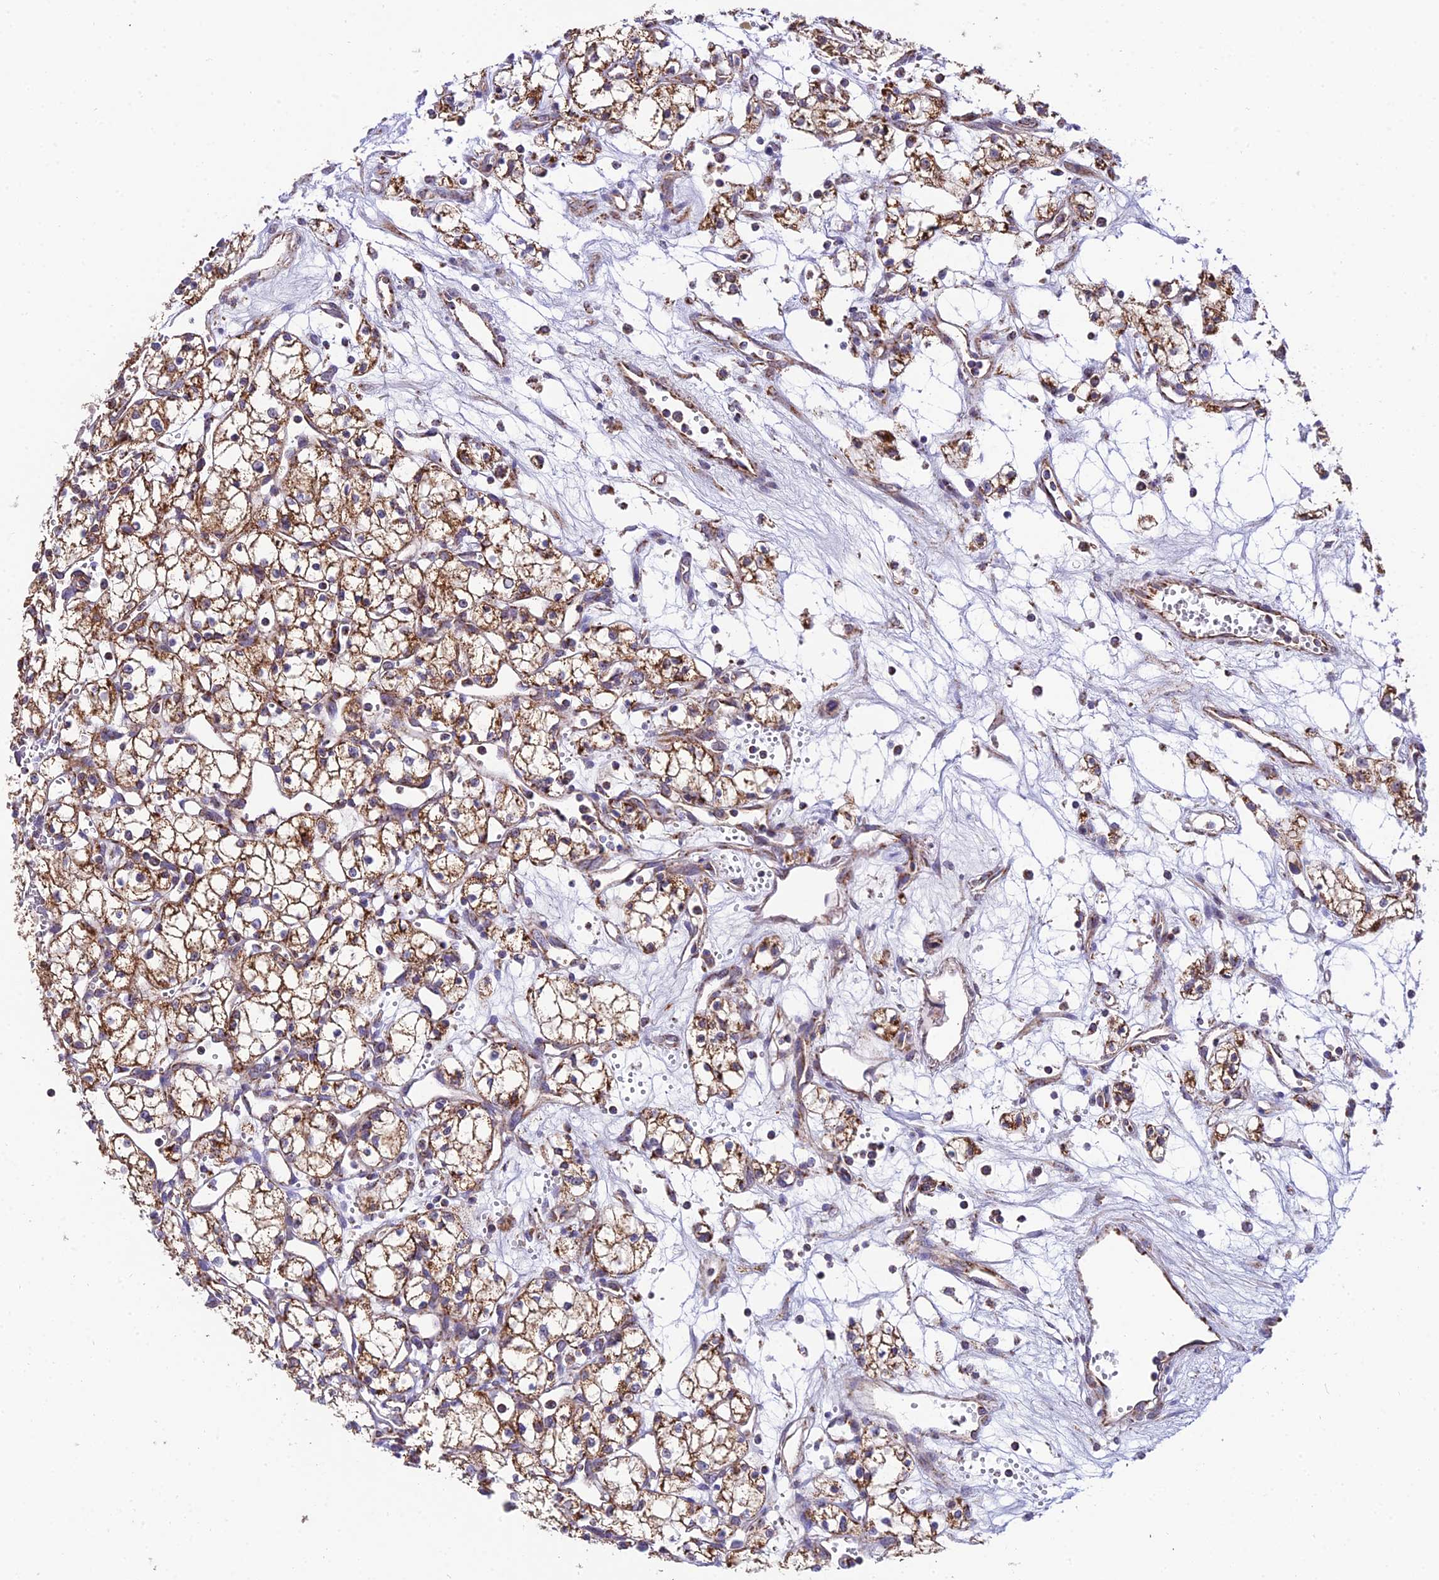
{"staining": {"intensity": "moderate", "quantity": ">75%", "location": "cytoplasmic/membranous"}, "tissue": "renal cancer", "cell_type": "Tumor cells", "image_type": "cancer", "snomed": [{"axis": "morphology", "description": "Adenocarcinoma, NOS"}, {"axis": "topography", "description": "Kidney"}], "caption": "Immunohistochemical staining of human renal cancer (adenocarcinoma) exhibits moderate cytoplasmic/membranous protein staining in approximately >75% of tumor cells.", "gene": "PSMD2", "patient": {"sex": "male", "age": 59}}